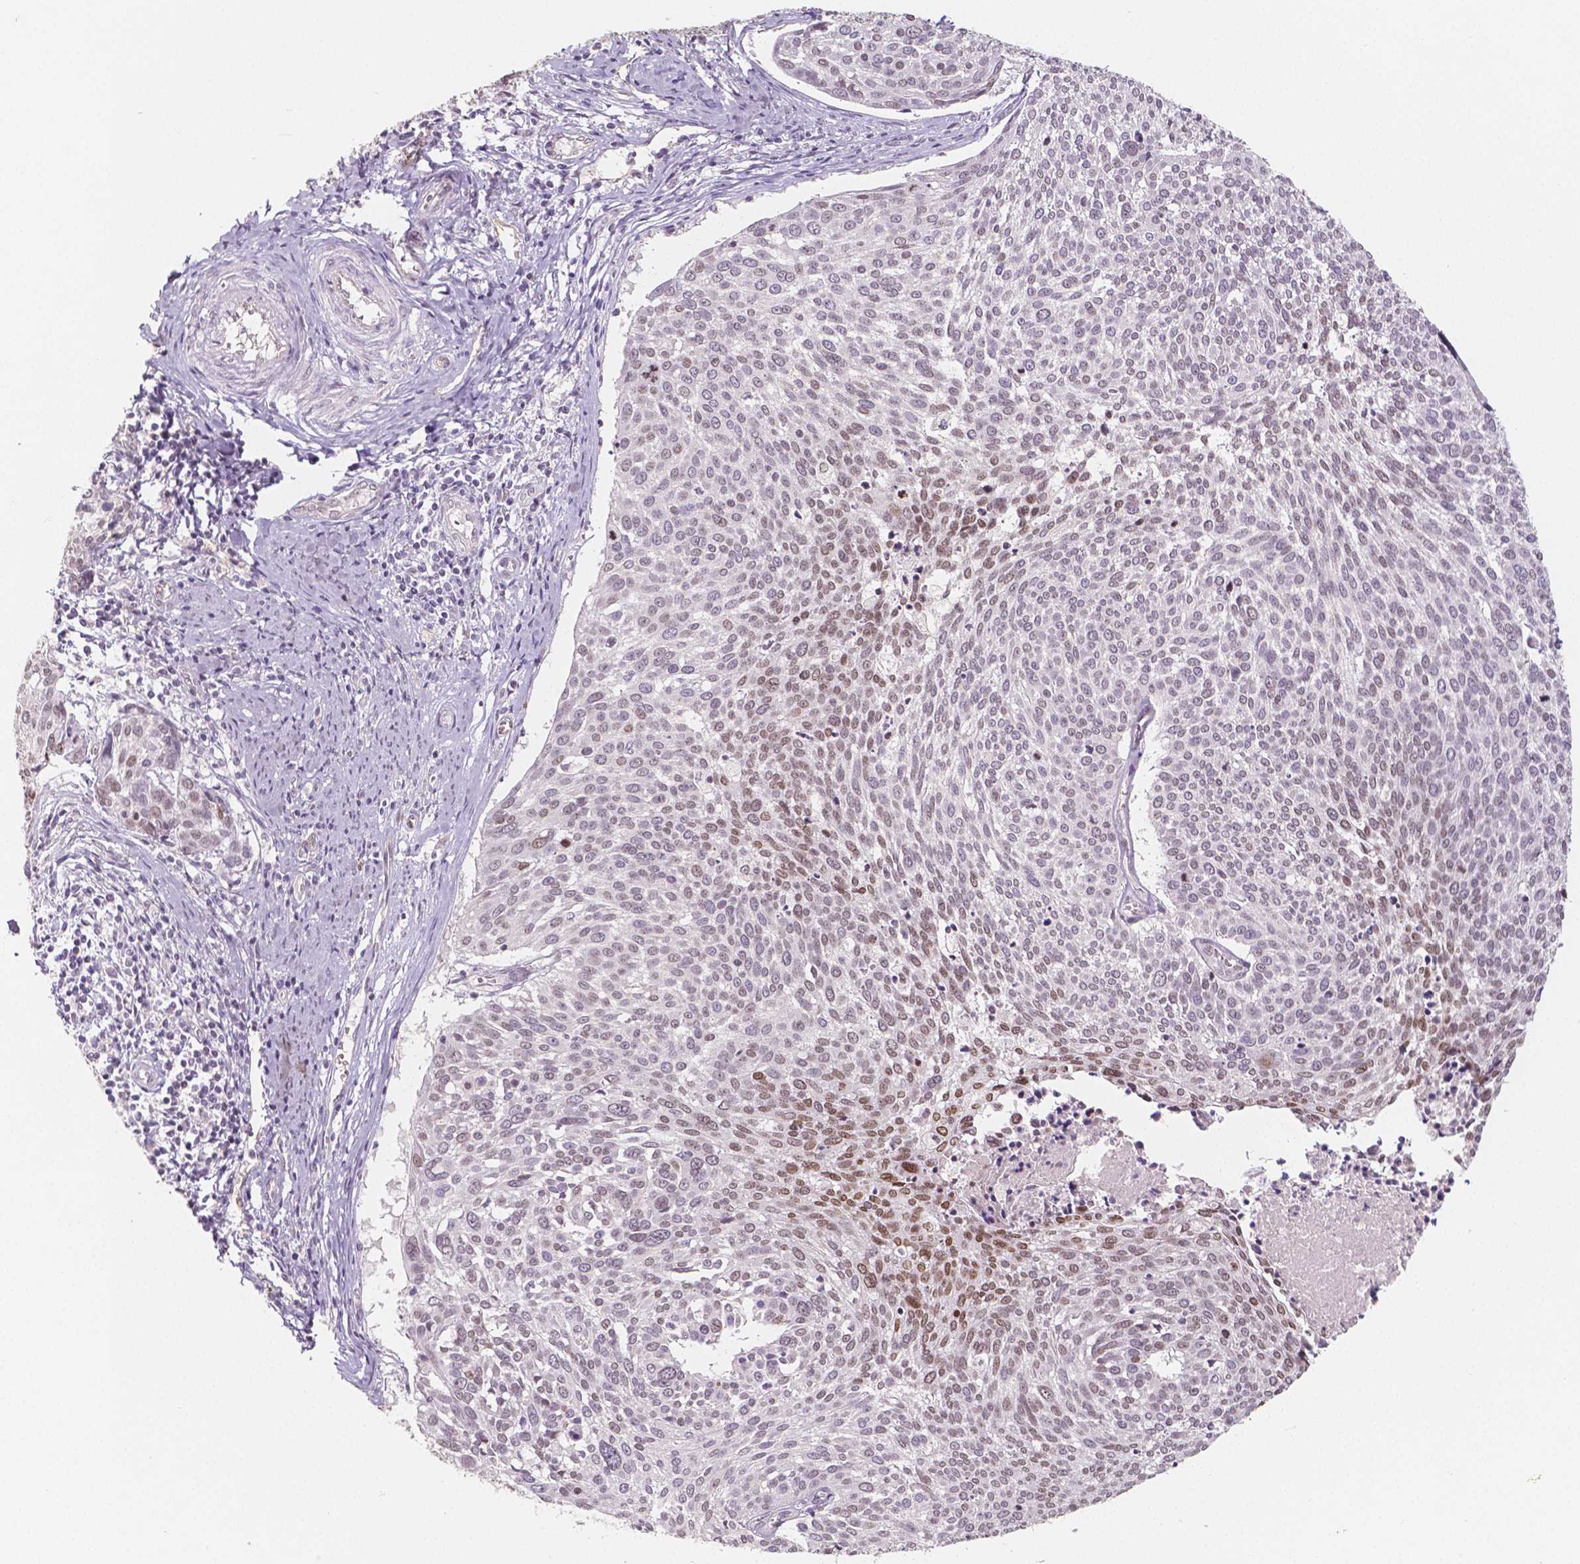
{"staining": {"intensity": "moderate", "quantity": "25%-75%", "location": "nuclear"}, "tissue": "cervical cancer", "cell_type": "Tumor cells", "image_type": "cancer", "snomed": [{"axis": "morphology", "description": "Squamous cell carcinoma, NOS"}, {"axis": "topography", "description": "Cervix"}], "caption": "Human squamous cell carcinoma (cervical) stained for a protein (brown) exhibits moderate nuclear positive positivity in about 25%-75% of tumor cells.", "gene": "KDM5B", "patient": {"sex": "female", "age": 39}}